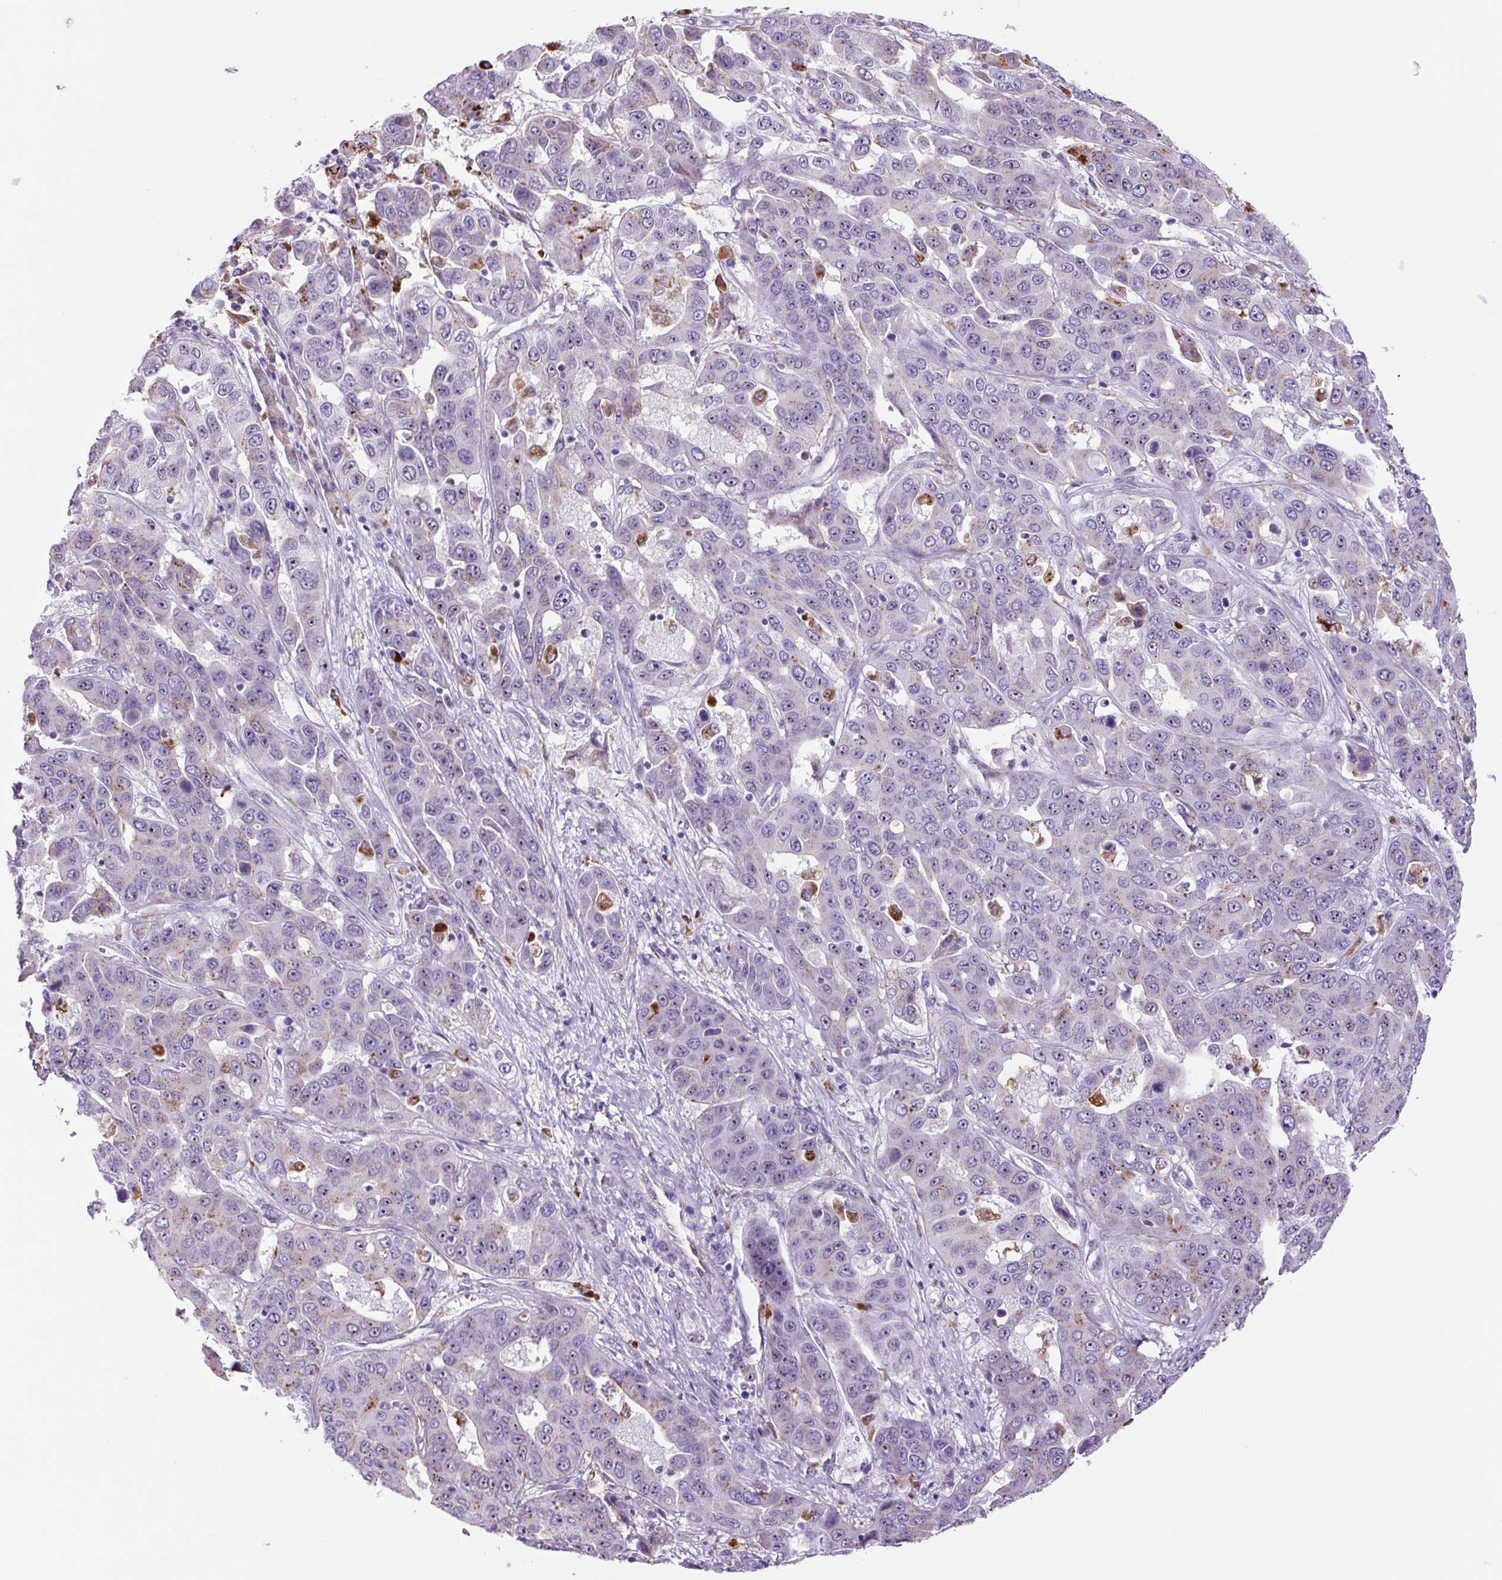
{"staining": {"intensity": "negative", "quantity": "none", "location": "none"}, "tissue": "liver cancer", "cell_type": "Tumor cells", "image_type": "cancer", "snomed": [{"axis": "morphology", "description": "Cholangiocarcinoma"}, {"axis": "topography", "description": "Liver"}], "caption": "Tumor cells show no significant expression in liver cancer (cholangiocarcinoma). (Stains: DAB IHC with hematoxylin counter stain, Microscopy: brightfield microscopy at high magnification).", "gene": "LCN10", "patient": {"sex": "female", "age": 52}}